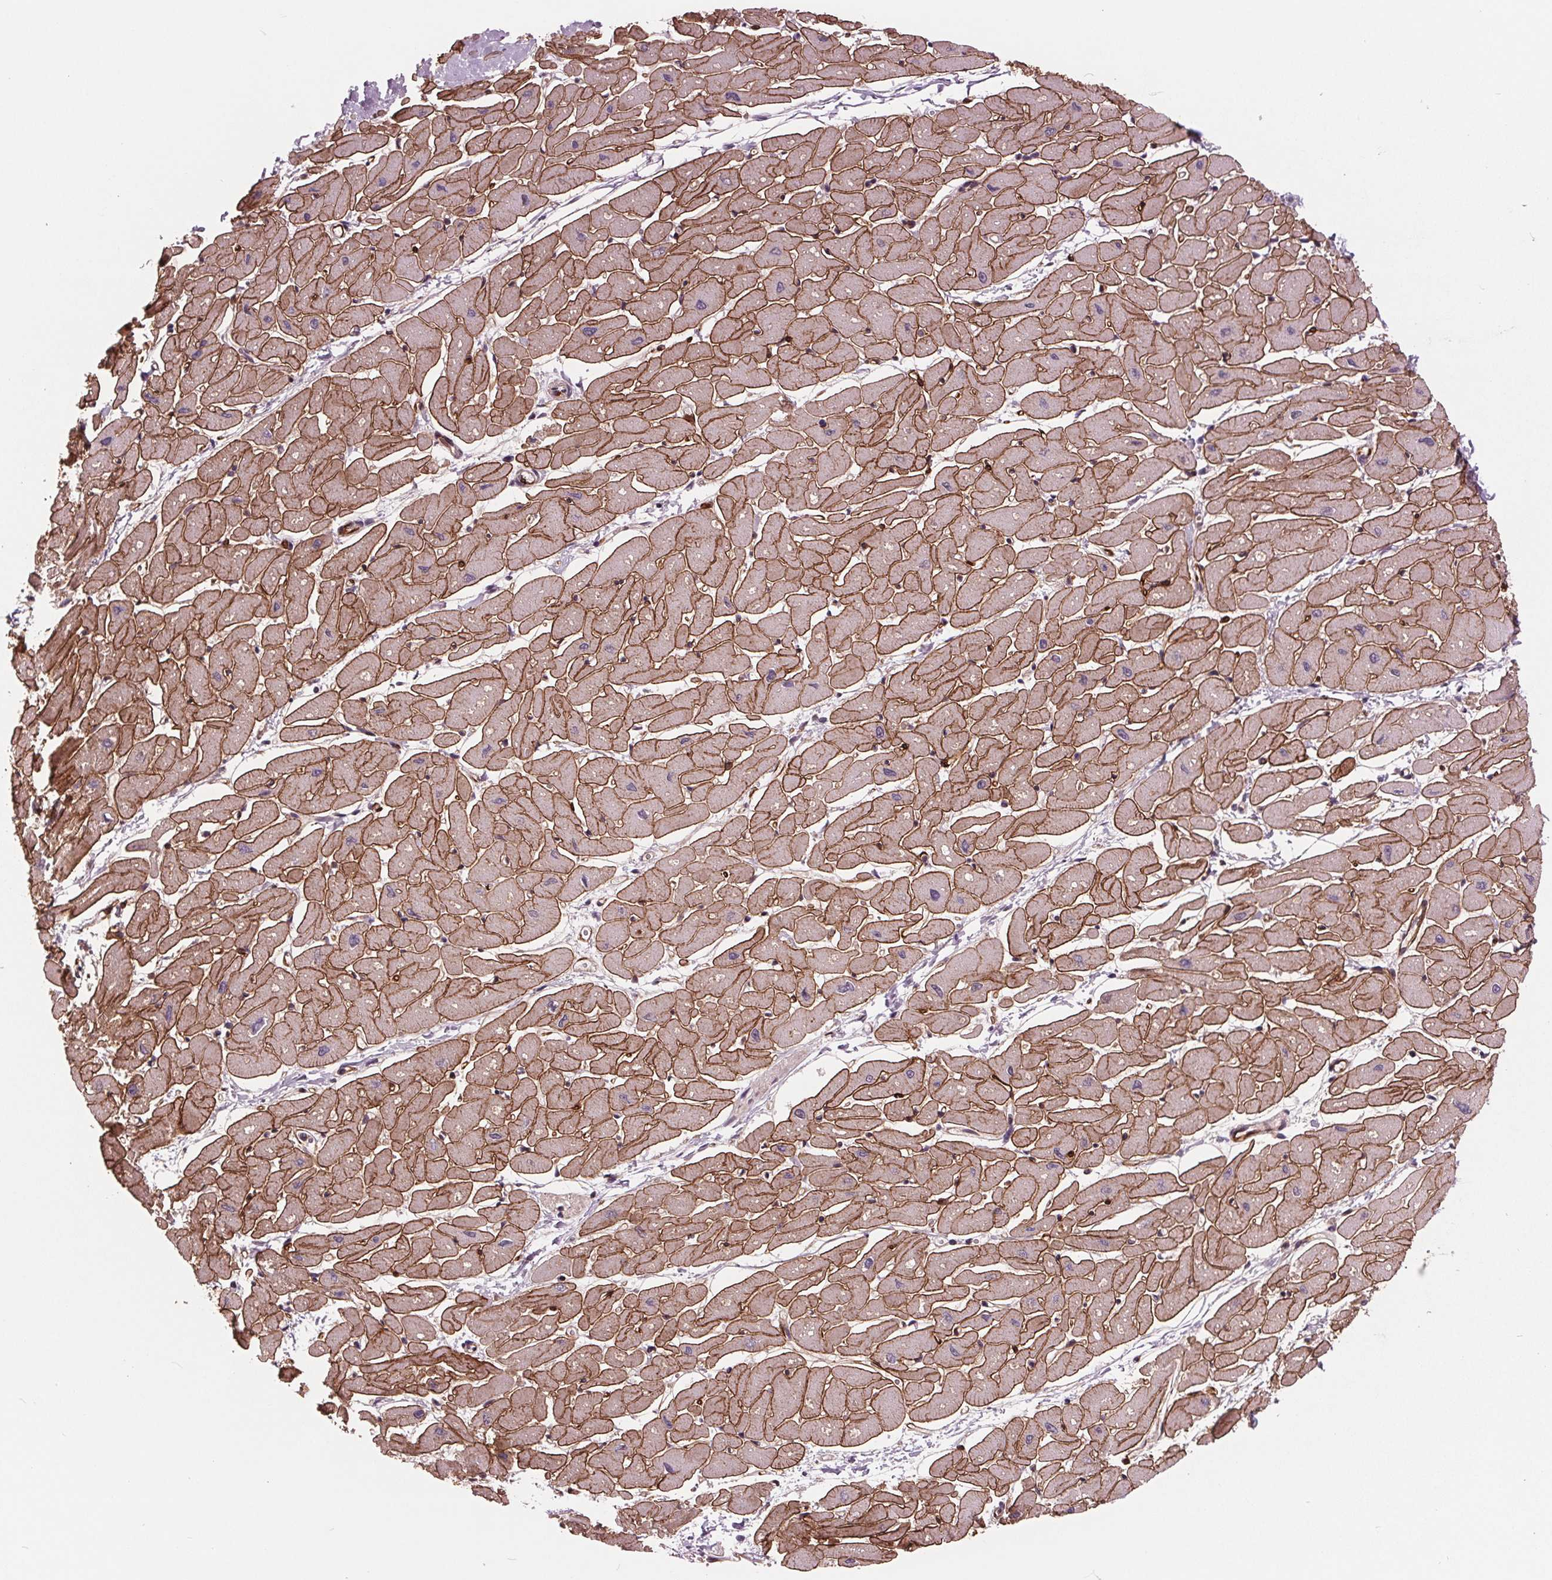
{"staining": {"intensity": "moderate", "quantity": "25%-75%", "location": "cytoplasmic/membranous"}, "tissue": "heart muscle", "cell_type": "Cardiomyocytes", "image_type": "normal", "snomed": [{"axis": "morphology", "description": "Normal tissue, NOS"}, {"axis": "topography", "description": "Heart"}], "caption": "Cardiomyocytes exhibit moderate cytoplasmic/membranous staining in approximately 25%-75% of cells in normal heart muscle.", "gene": "MAPK8", "patient": {"sex": "male", "age": 57}}